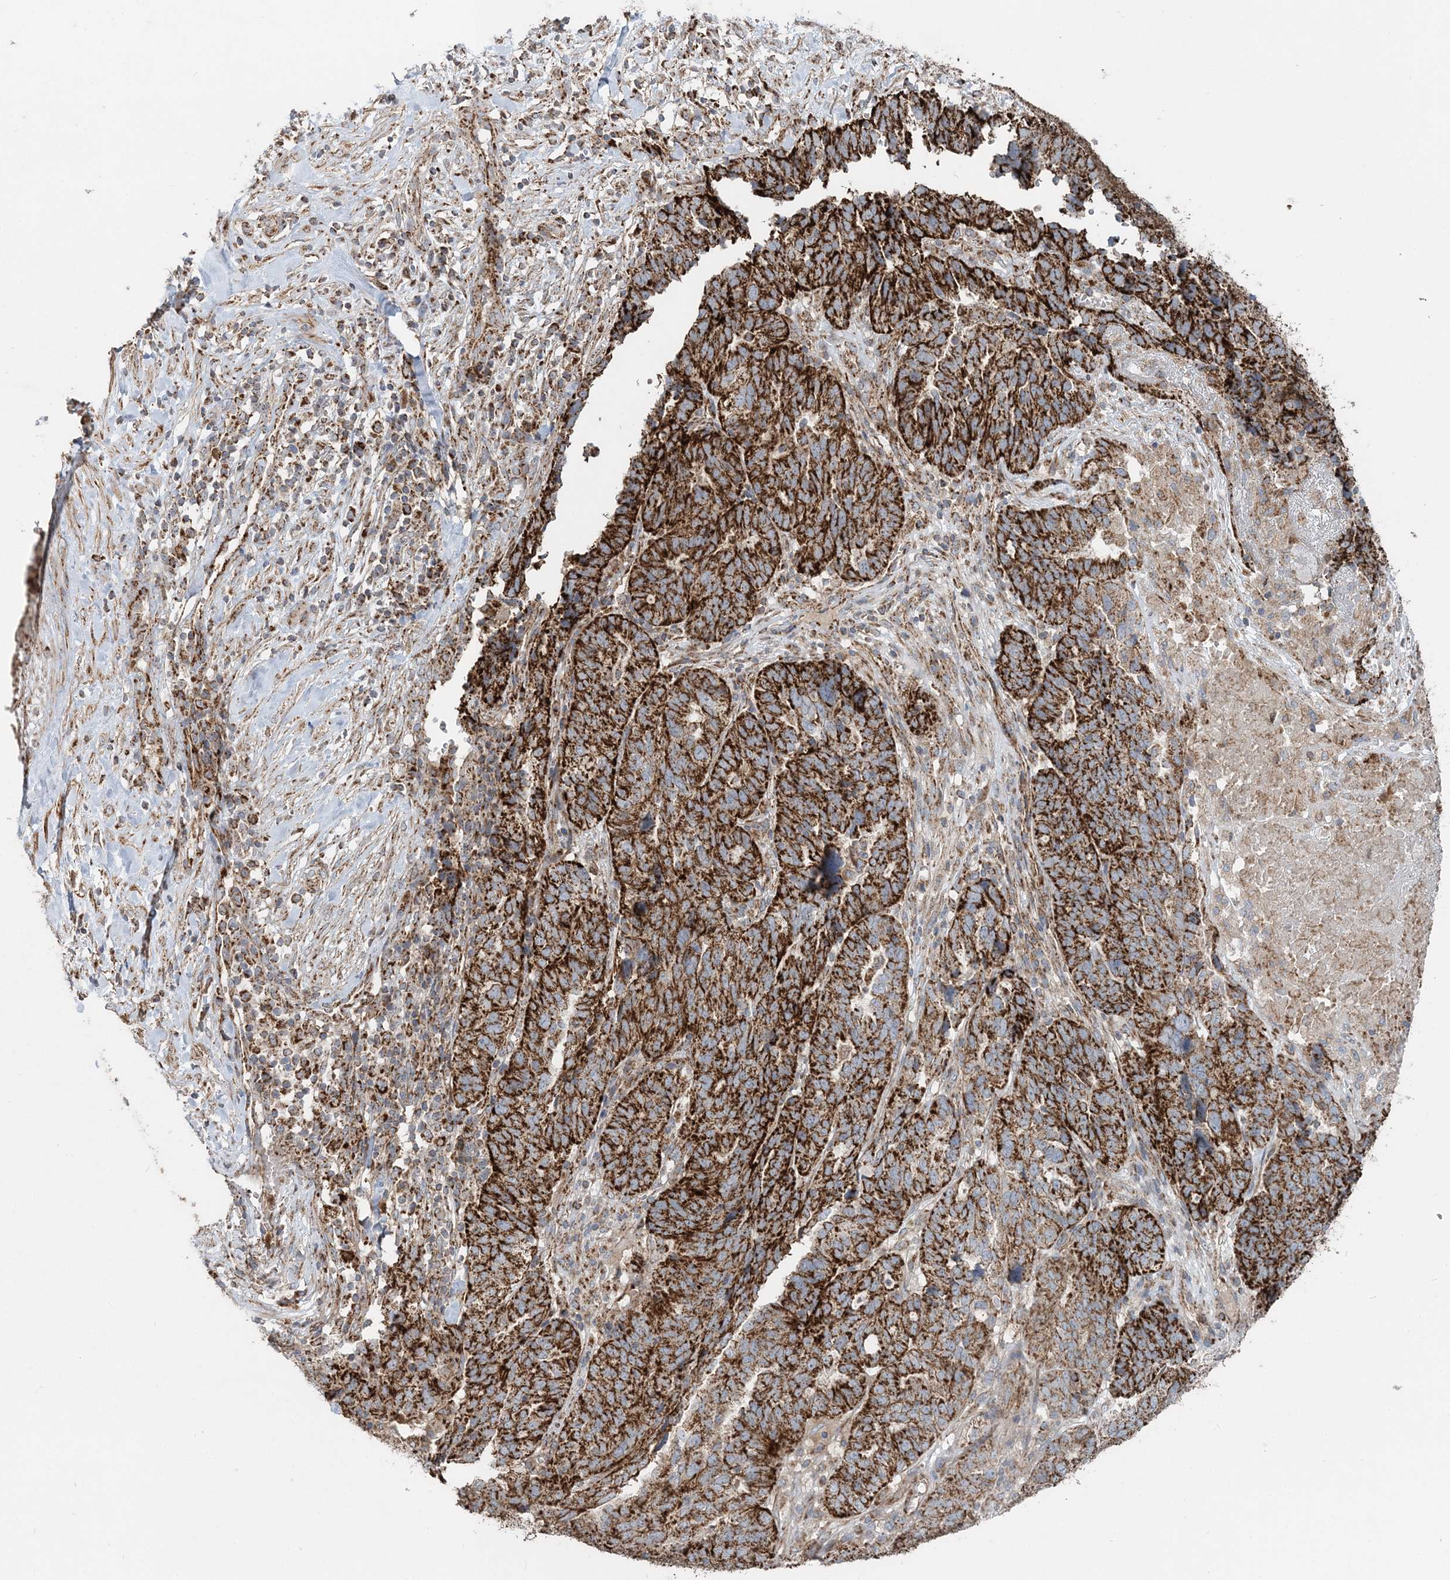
{"staining": {"intensity": "strong", "quantity": ">75%", "location": "cytoplasmic/membranous"}, "tissue": "ovarian cancer", "cell_type": "Tumor cells", "image_type": "cancer", "snomed": [{"axis": "morphology", "description": "Cystadenocarcinoma, serous, NOS"}, {"axis": "topography", "description": "Ovary"}], "caption": "Immunohistochemistry (IHC) micrograph of ovarian serous cystadenocarcinoma stained for a protein (brown), which demonstrates high levels of strong cytoplasmic/membranous positivity in approximately >75% of tumor cells.", "gene": "LRPPRC", "patient": {"sex": "female", "age": 59}}